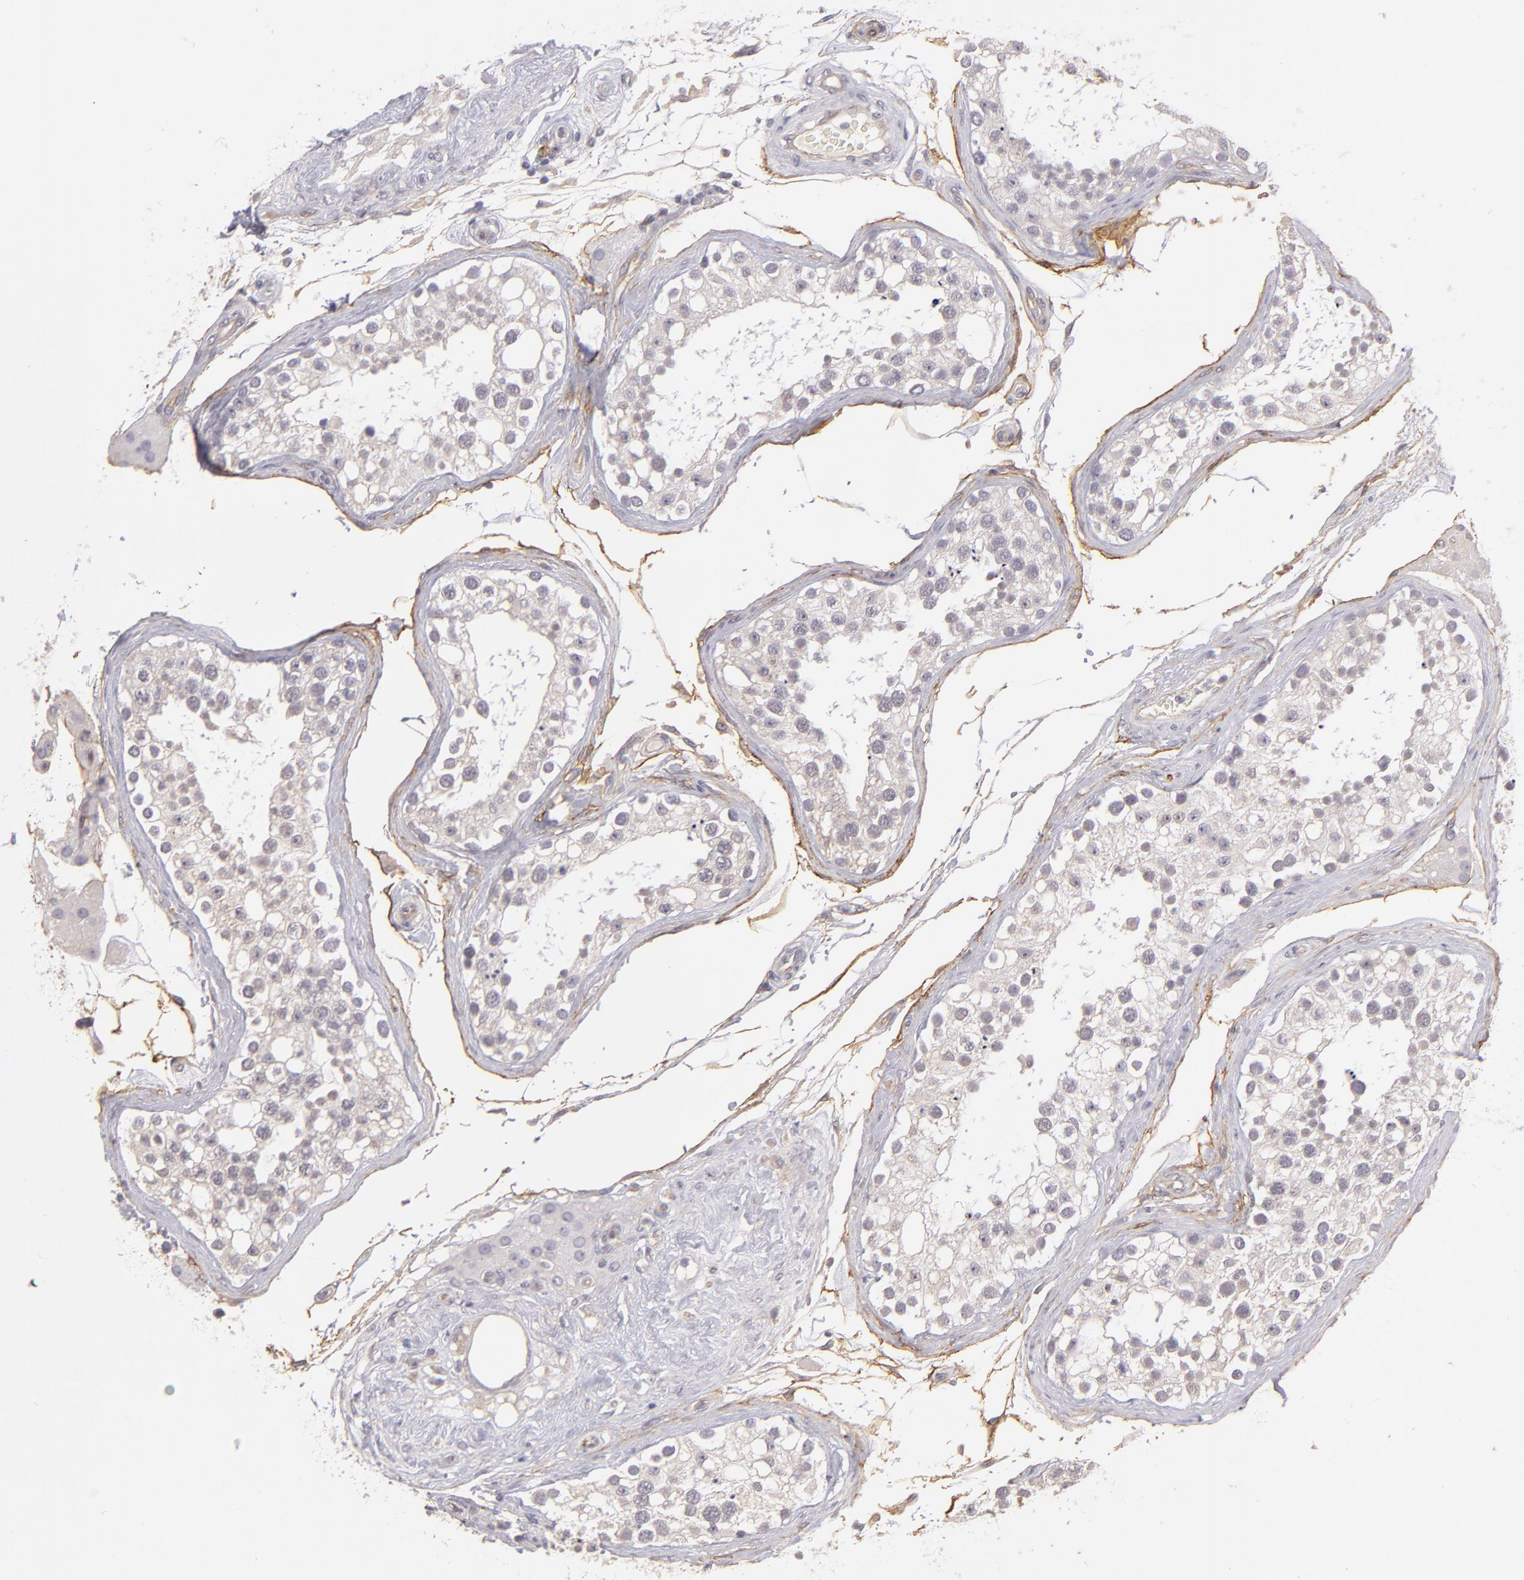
{"staining": {"intensity": "negative", "quantity": "none", "location": "none"}, "tissue": "testis", "cell_type": "Cells in seminiferous ducts", "image_type": "normal", "snomed": [{"axis": "morphology", "description": "Normal tissue, NOS"}, {"axis": "topography", "description": "Testis"}], "caption": "The histopathology image demonstrates no significant positivity in cells in seminiferous ducts of testis.", "gene": "THBD", "patient": {"sex": "male", "age": 68}}